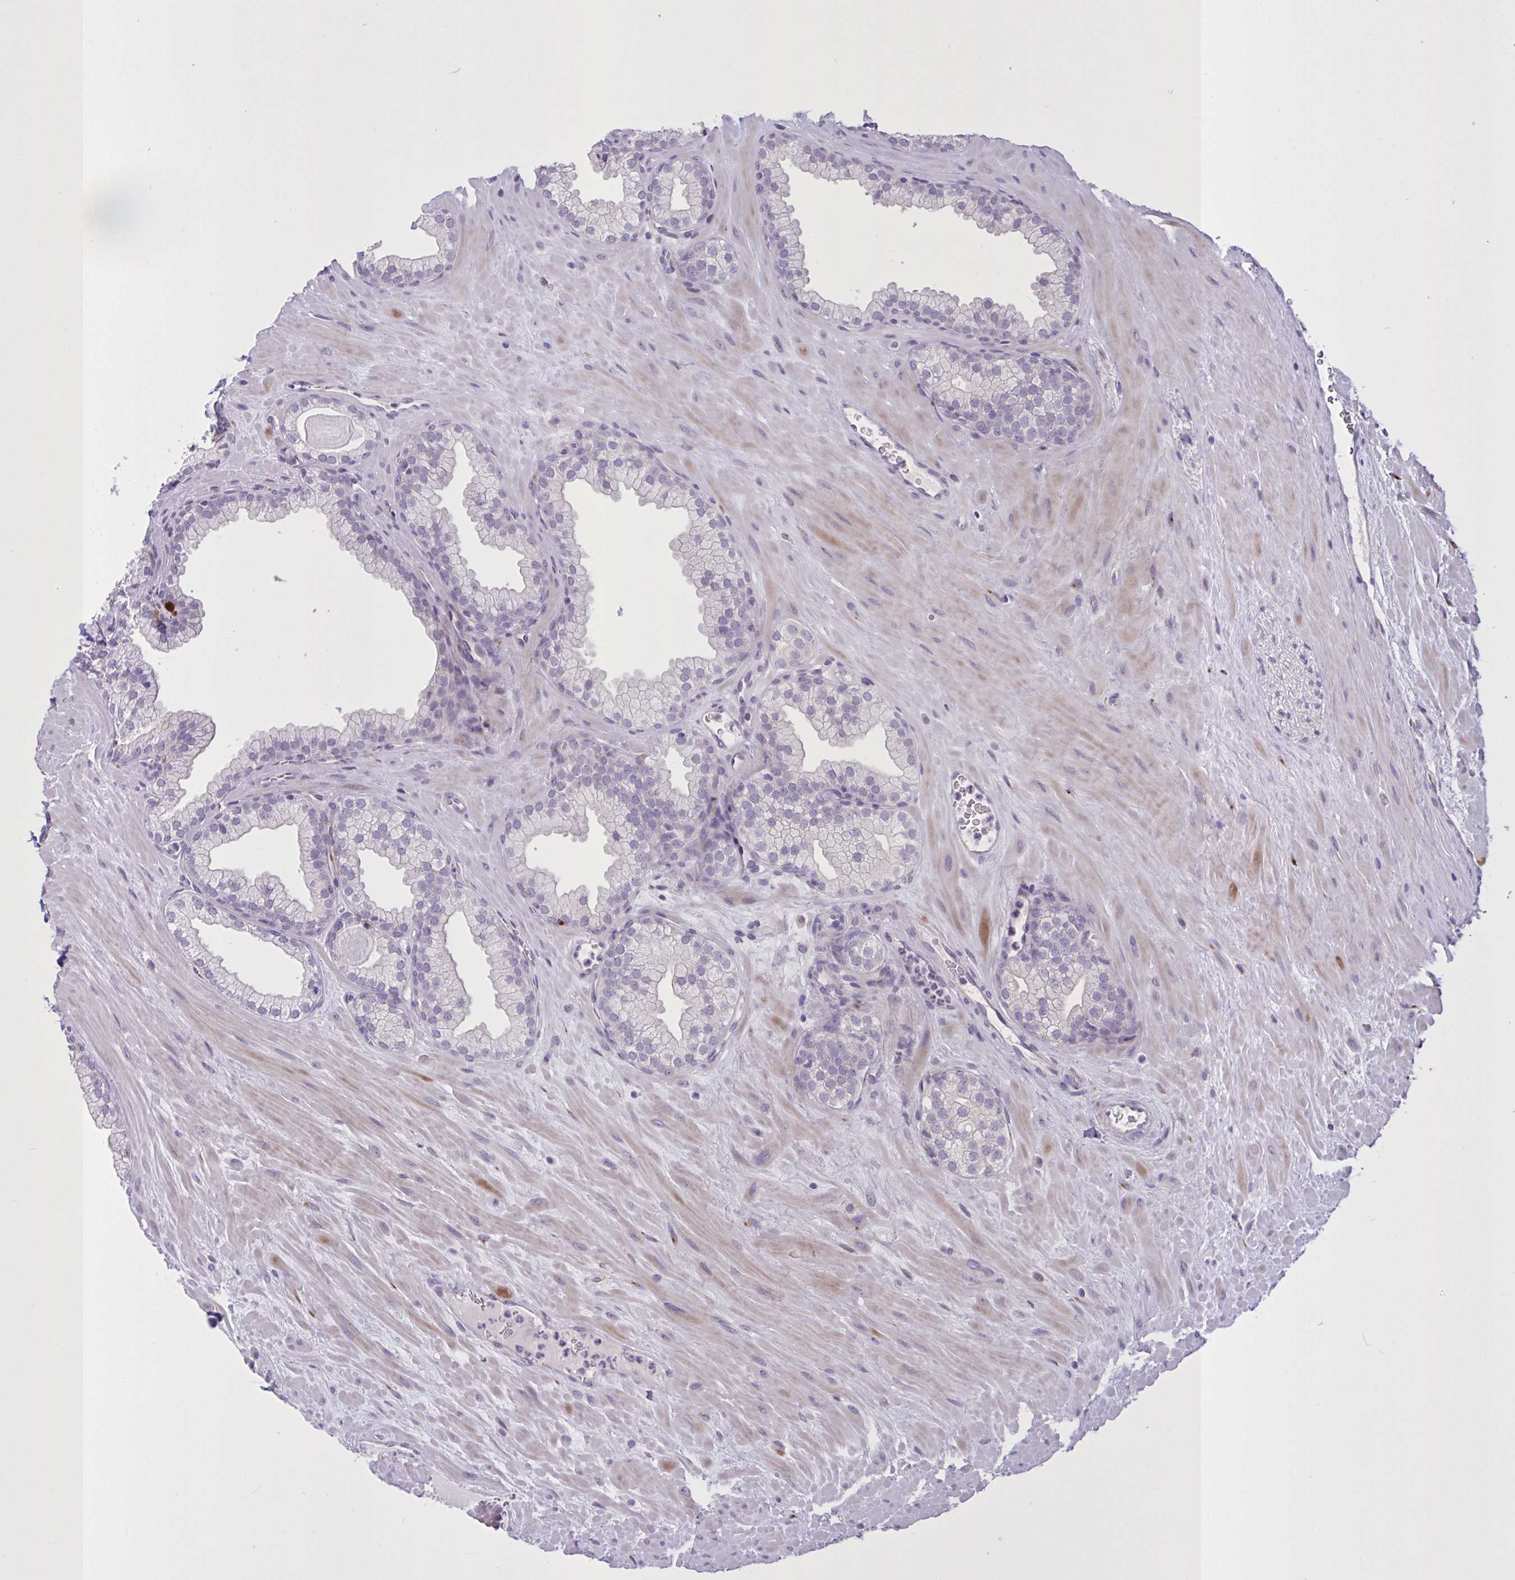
{"staining": {"intensity": "negative", "quantity": "none", "location": "none"}, "tissue": "prostate", "cell_type": "Glandular cells", "image_type": "normal", "snomed": [{"axis": "morphology", "description": "Normal tissue, NOS"}, {"axis": "topography", "description": "Prostate"}, {"axis": "topography", "description": "Peripheral nerve tissue"}], "caption": "Immunohistochemistry (IHC) photomicrograph of normal human prostate stained for a protein (brown), which reveals no staining in glandular cells.", "gene": "MRGPRX2", "patient": {"sex": "male", "age": 61}}